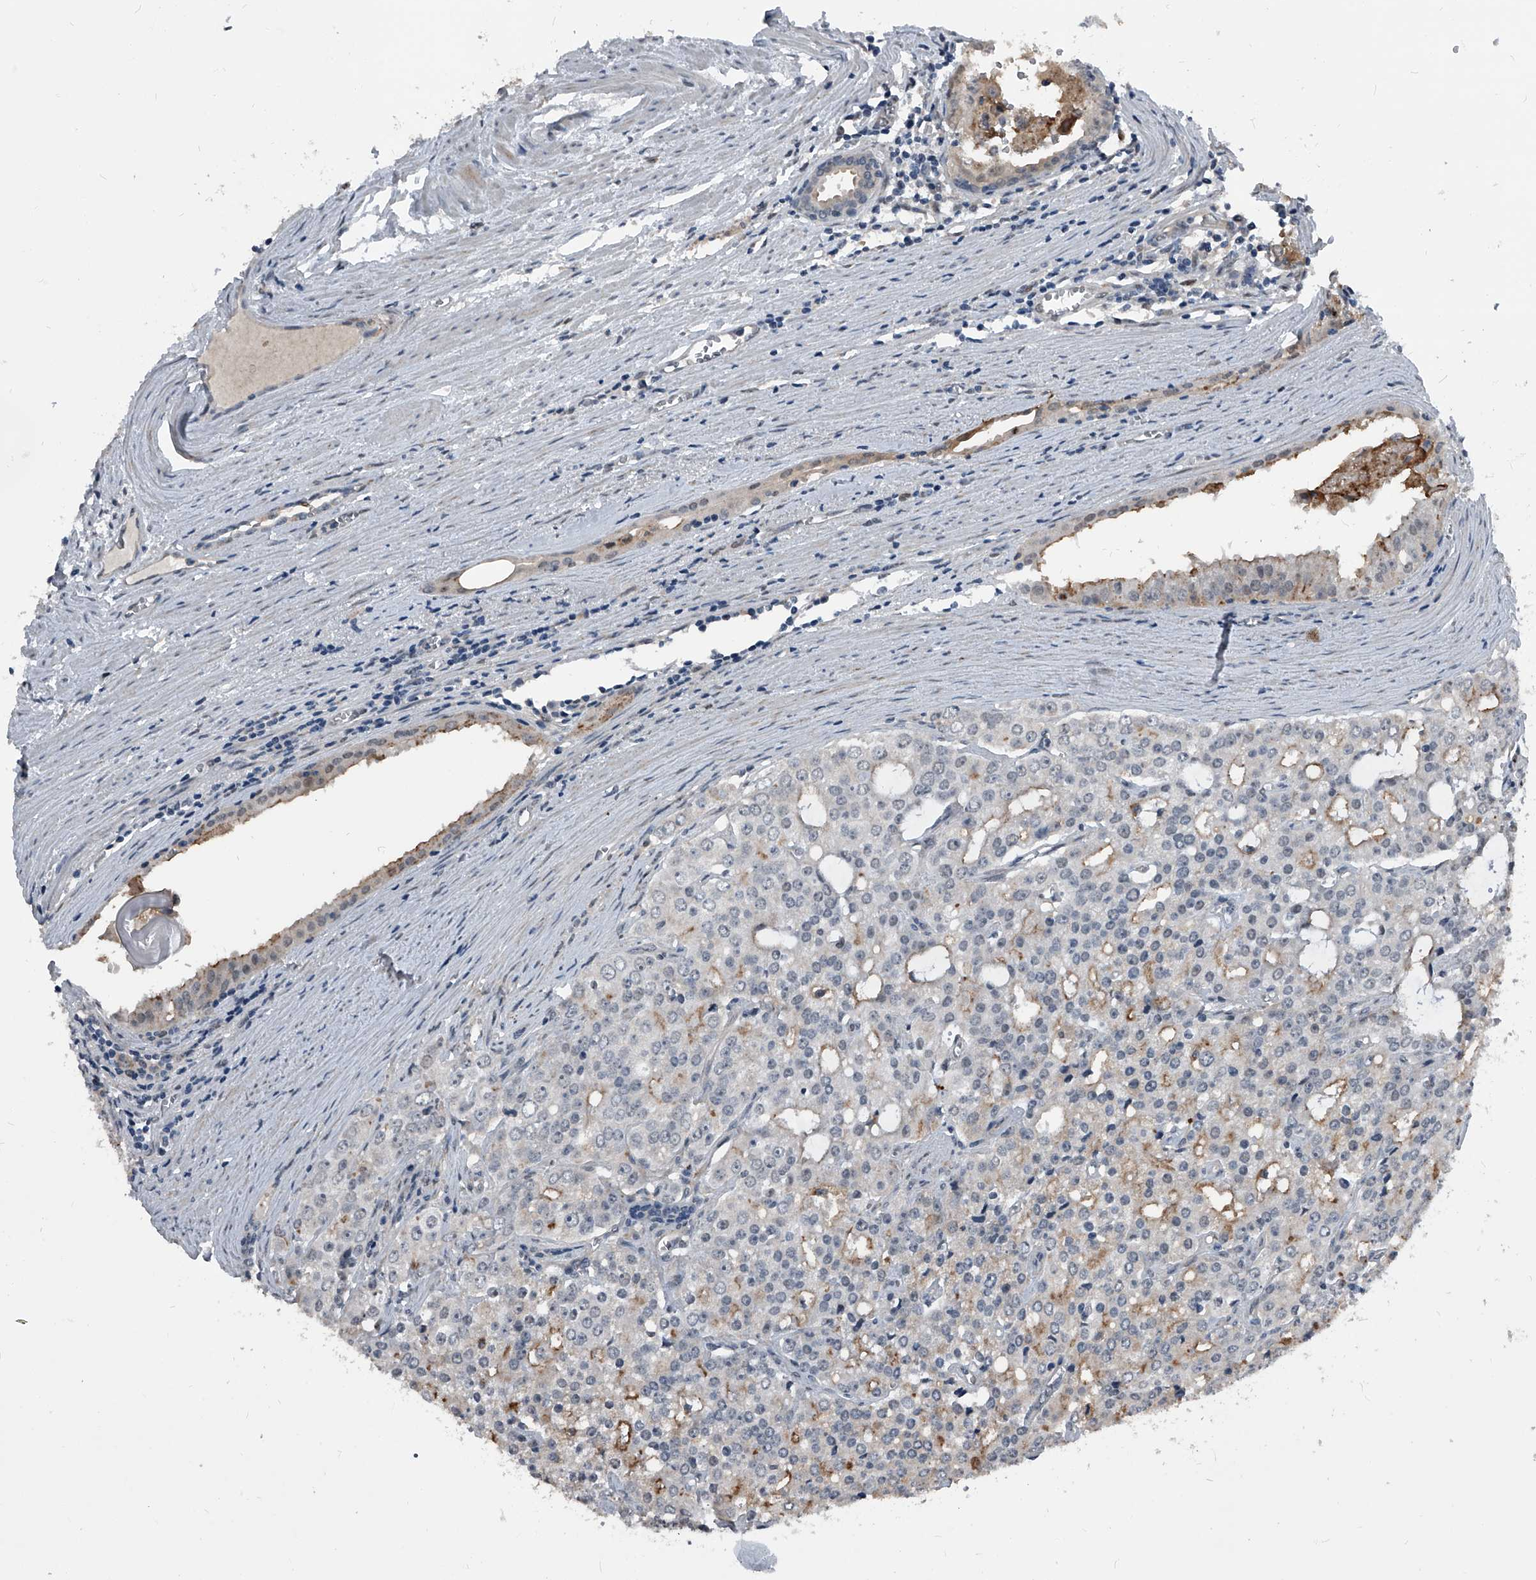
{"staining": {"intensity": "moderate", "quantity": "<25%", "location": "cytoplasmic/membranous"}, "tissue": "prostate cancer", "cell_type": "Tumor cells", "image_type": "cancer", "snomed": [{"axis": "morphology", "description": "Adenocarcinoma, High grade"}, {"axis": "topography", "description": "Prostate"}], "caption": "Protein expression analysis of human prostate adenocarcinoma (high-grade) reveals moderate cytoplasmic/membranous expression in about <25% of tumor cells. The staining was performed using DAB, with brown indicating positive protein expression. Nuclei are stained blue with hematoxylin.", "gene": "MEN1", "patient": {"sex": "male", "age": 68}}